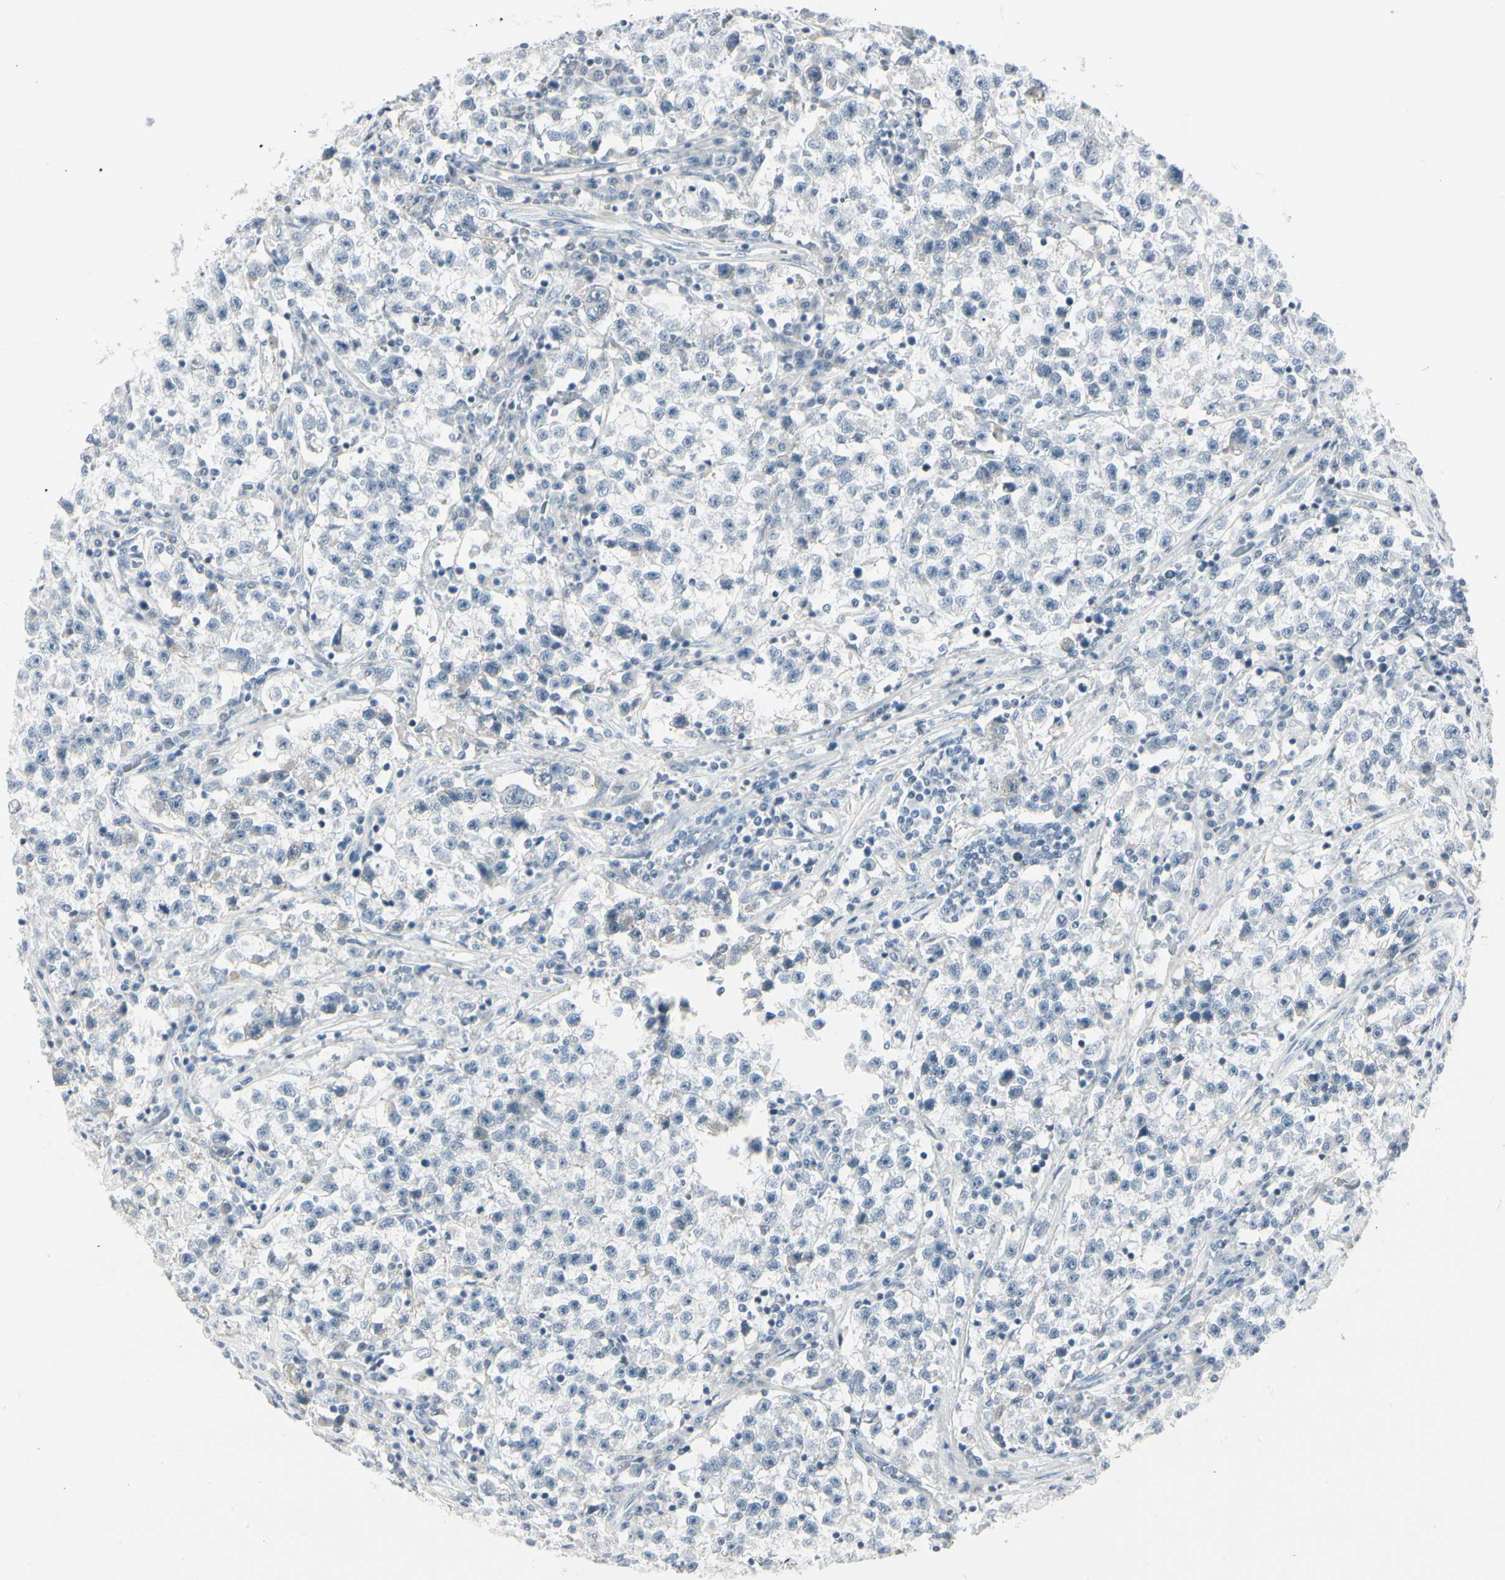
{"staining": {"intensity": "negative", "quantity": "none", "location": "none"}, "tissue": "testis cancer", "cell_type": "Tumor cells", "image_type": "cancer", "snomed": [{"axis": "morphology", "description": "Seminoma, NOS"}, {"axis": "topography", "description": "Testis"}], "caption": "This is an IHC image of seminoma (testis). There is no positivity in tumor cells.", "gene": "ZBTB7B", "patient": {"sex": "male", "age": 22}}